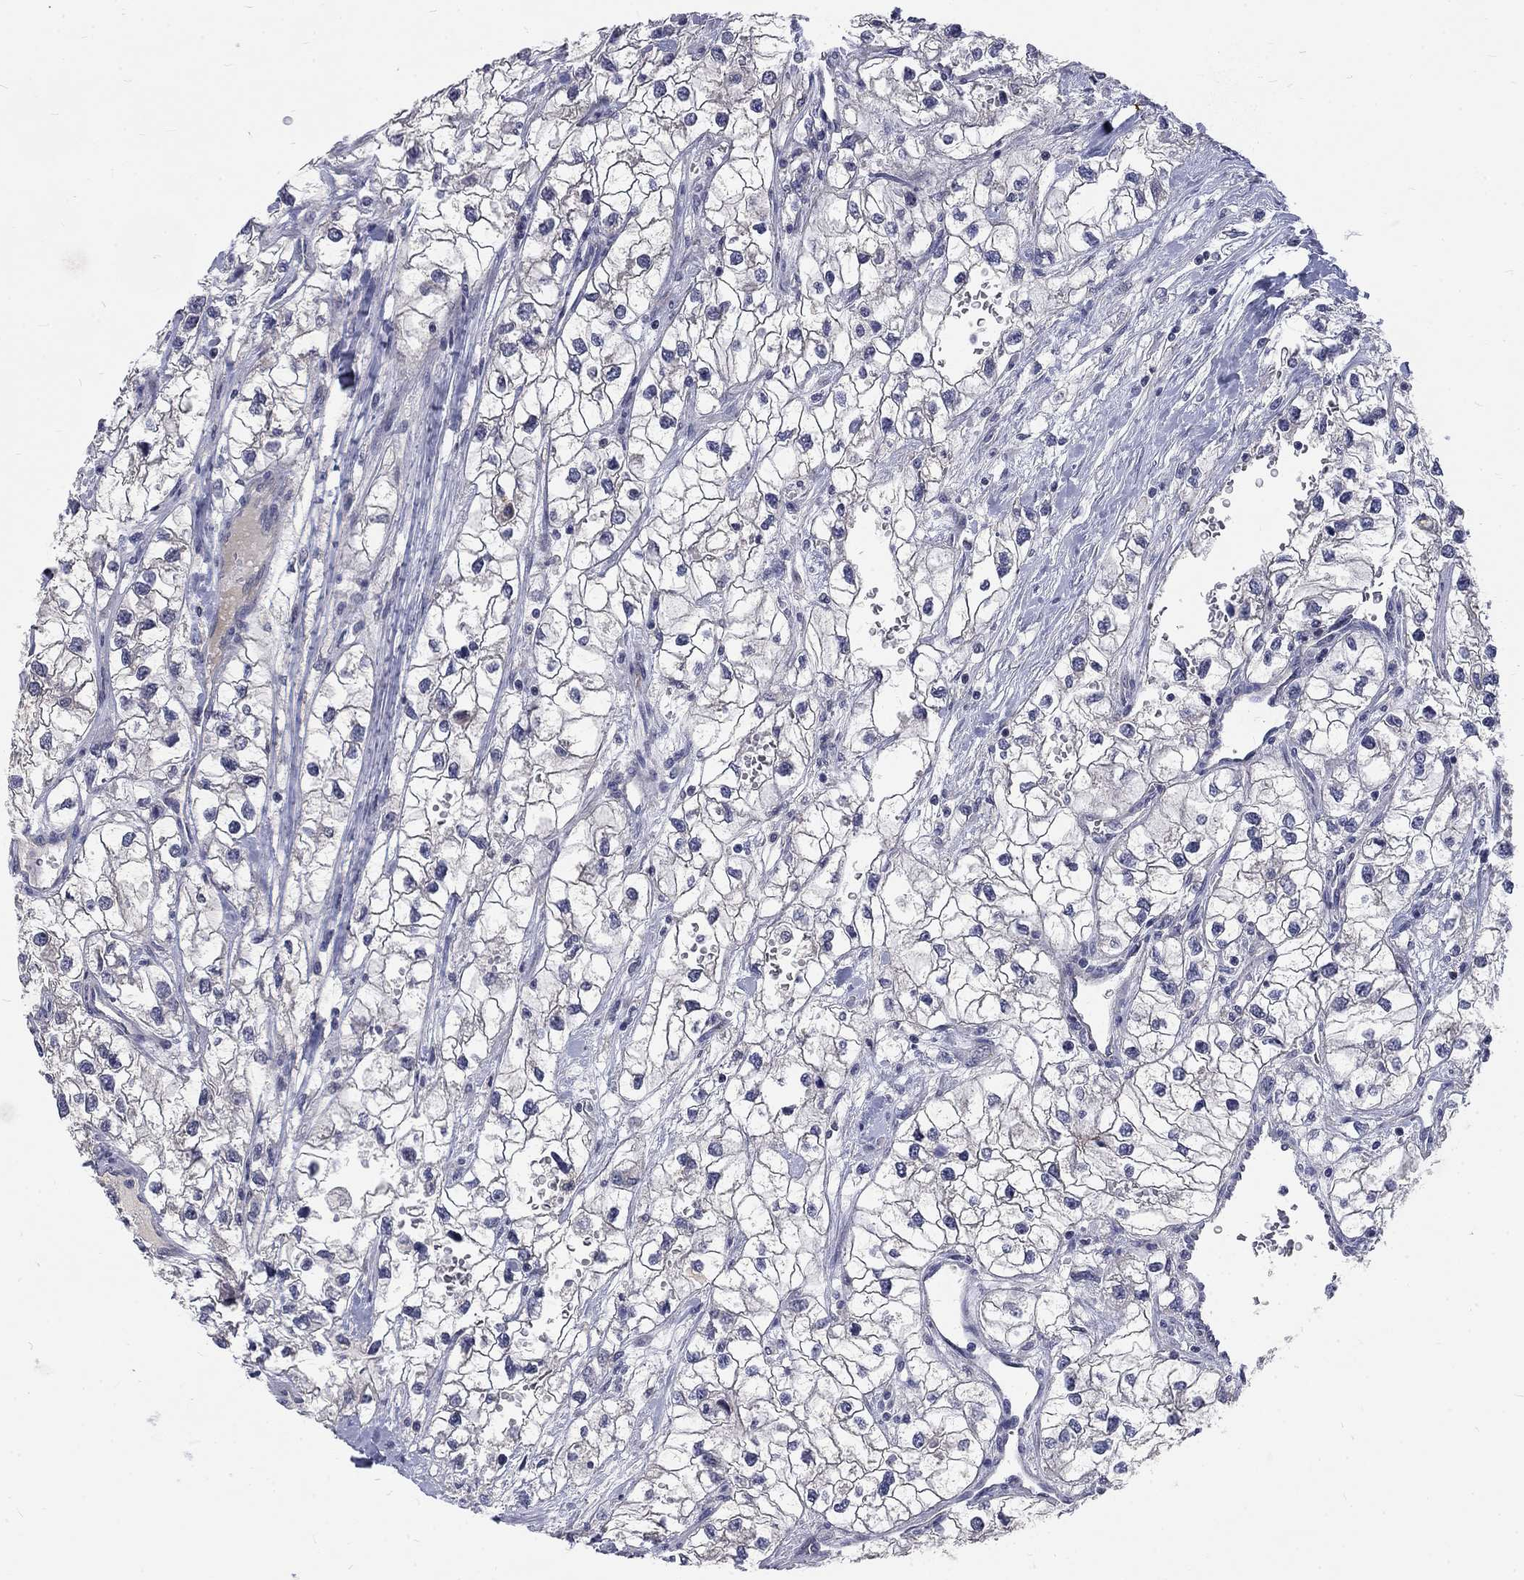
{"staining": {"intensity": "negative", "quantity": "none", "location": "none"}, "tissue": "renal cancer", "cell_type": "Tumor cells", "image_type": "cancer", "snomed": [{"axis": "morphology", "description": "Adenocarcinoma, NOS"}, {"axis": "topography", "description": "Kidney"}], "caption": "This histopathology image is of adenocarcinoma (renal) stained with immunohistochemistry to label a protein in brown with the nuclei are counter-stained blue. There is no expression in tumor cells.", "gene": "PHKA1", "patient": {"sex": "male", "age": 59}}